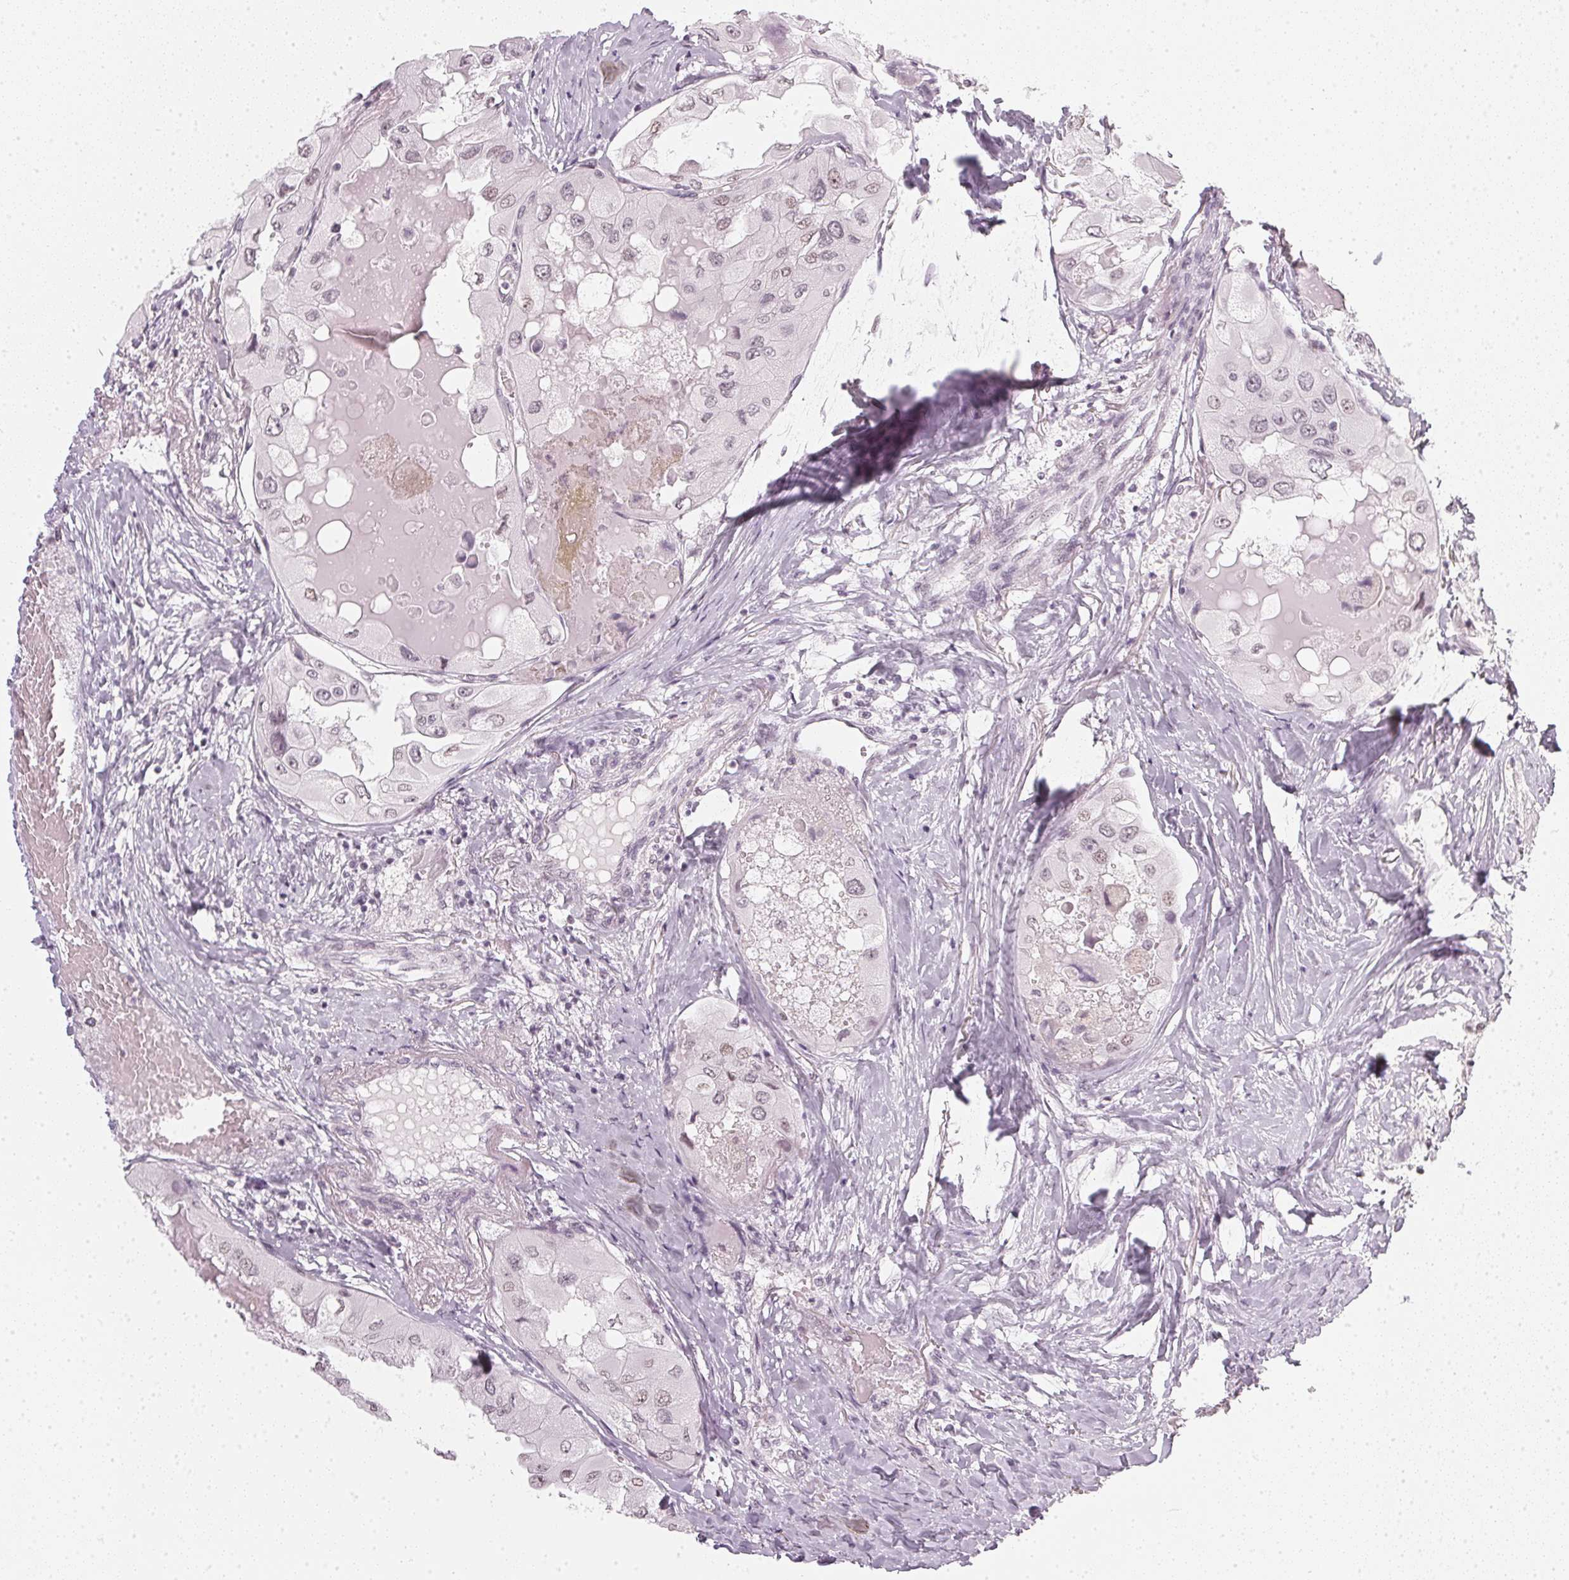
{"staining": {"intensity": "weak", "quantity": "25%-75%", "location": "nuclear"}, "tissue": "thyroid cancer", "cell_type": "Tumor cells", "image_type": "cancer", "snomed": [{"axis": "morphology", "description": "Normal tissue, NOS"}, {"axis": "morphology", "description": "Papillary adenocarcinoma, NOS"}, {"axis": "topography", "description": "Thyroid gland"}], "caption": "About 25%-75% of tumor cells in human thyroid papillary adenocarcinoma show weak nuclear protein expression as visualized by brown immunohistochemical staining.", "gene": "DNAJC6", "patient": {"sex": "female", "age": 59}}